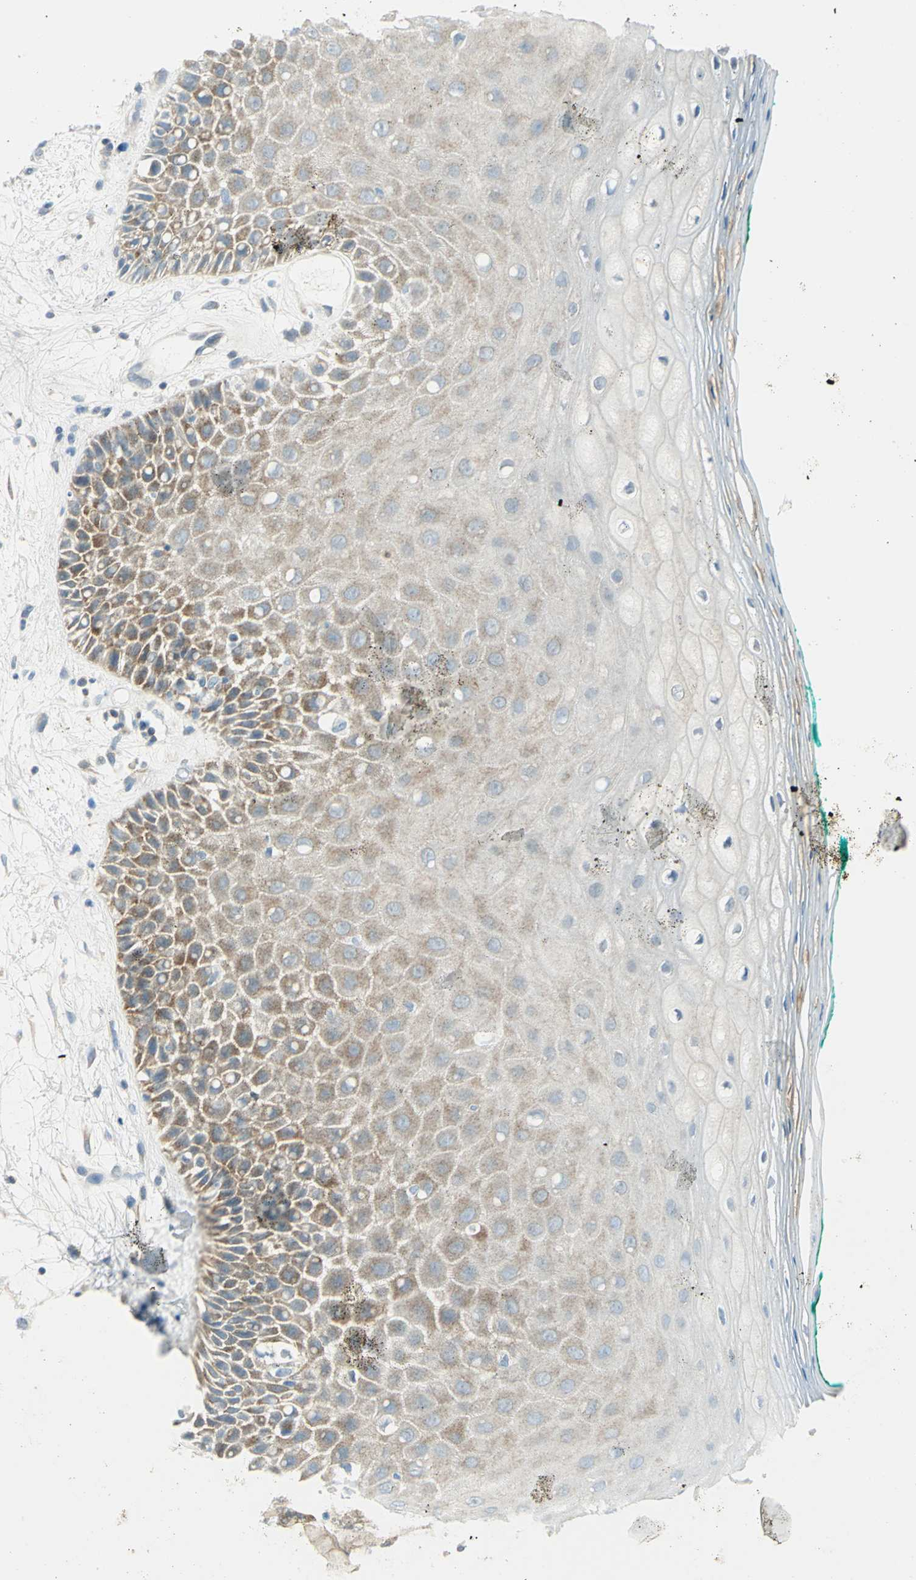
{"staining": {"intensity": "moderate", "quantity": "<25%", "location": "cytoplasmic/membranous"}, "tissue": "oral mucosa", "cell_type": "Squamous epithelial cells", "image_type": "normal", "snomed": [{"axis": "morphology", "description": "Normal tissue, NOS"}, {"axis": "morphology", "description": "Squamous cell carcinoma, NOS"}, {"axis": "topography", "description": "Skeletal muscle"}, {"axis": "topography", "description": "Oral tissue"}, {"axis": "topography", "description": "Head-Neck"}], "caption": "Moderate cytoplasmic/membranous protein staining is seen in approximately <25% of squamous epithelial cells in oral mucosa.", "gene": "ALDOA", "patient": {"sex": "female", "age": 84}}